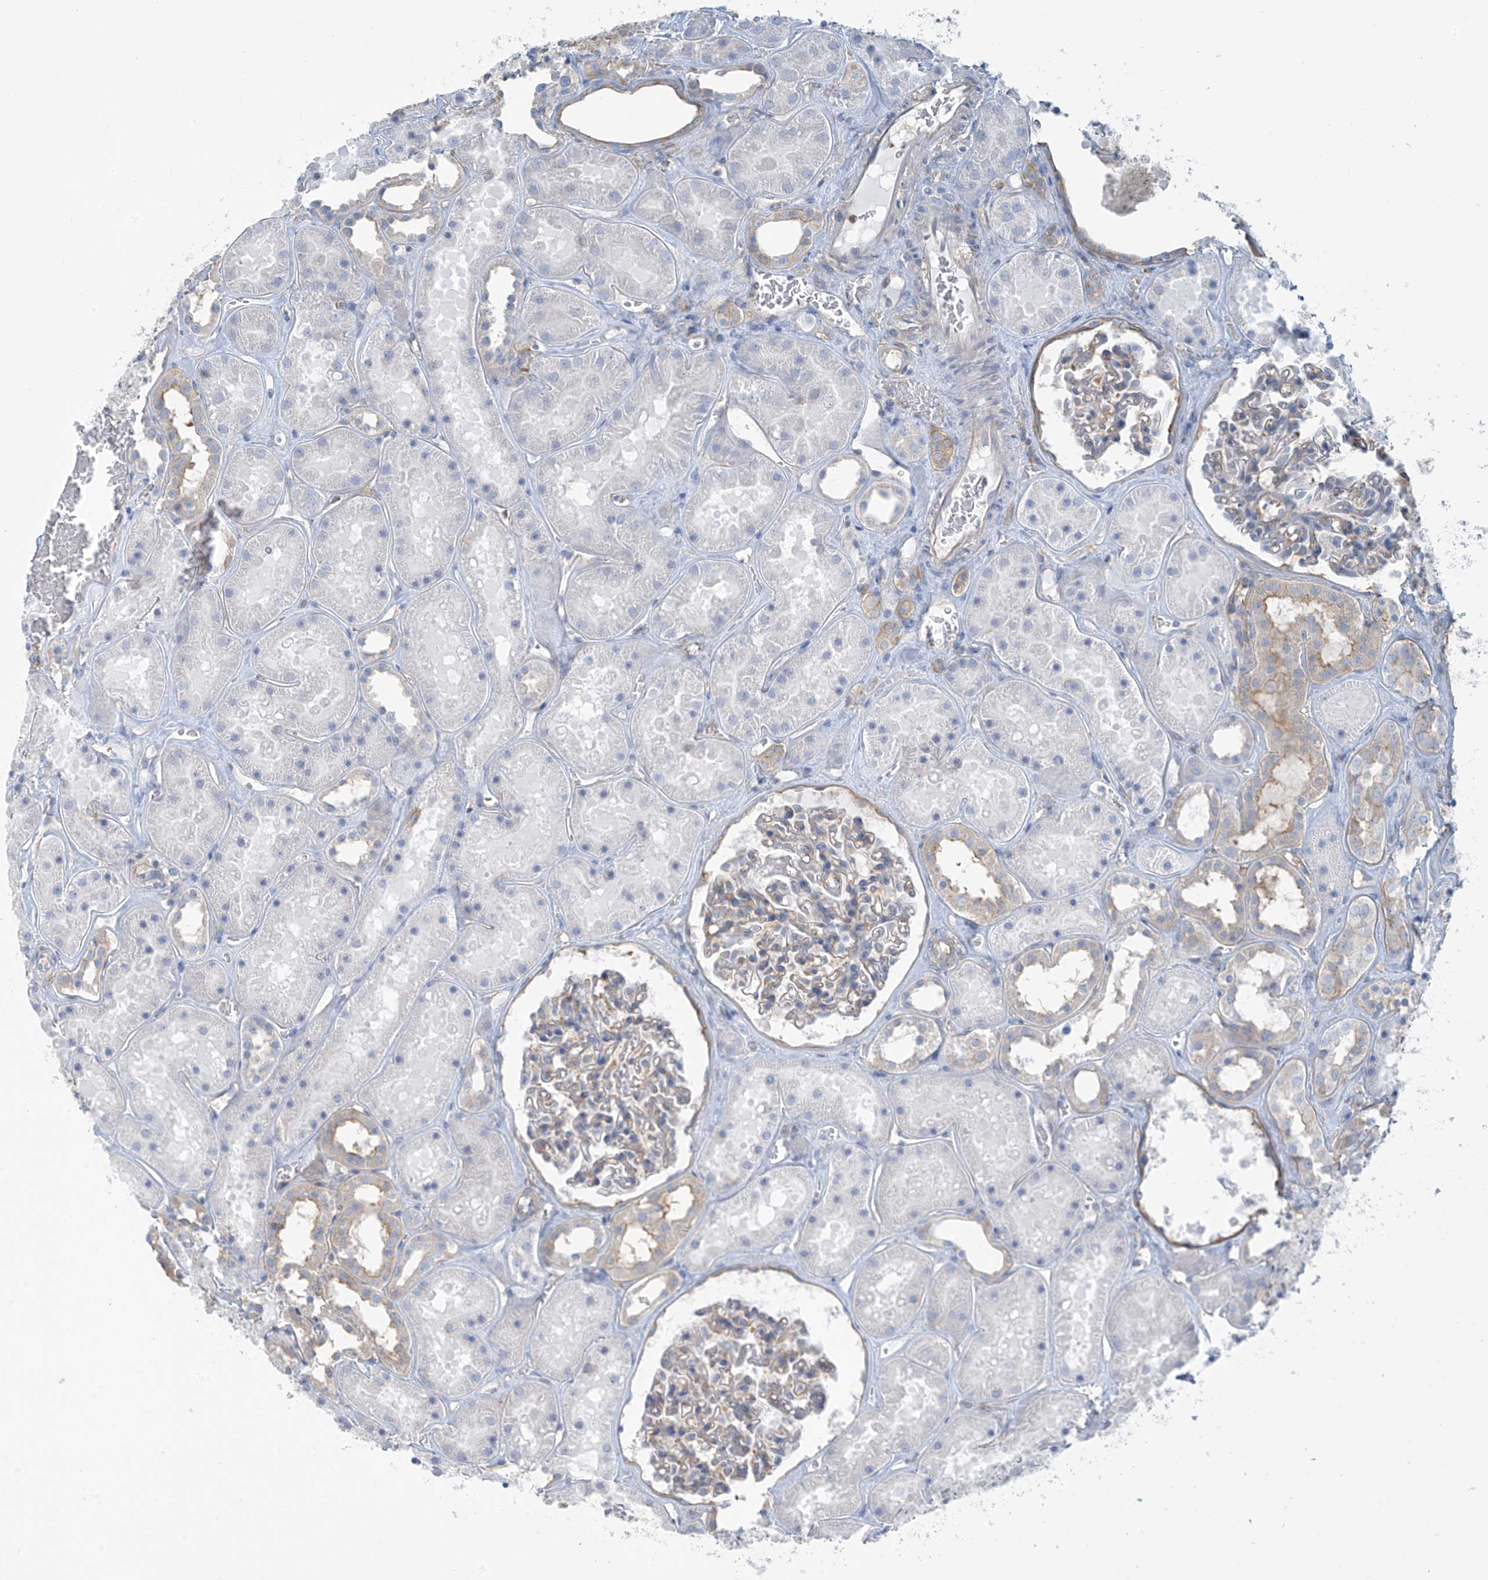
{"staining": {"intensity": "weak", "quantity": "<25%", "location": "cytoplasmic/membranous"}, "tissue": "kidney", "cell_type": "Cells in glomeruli", "image_type": "normal", "snomed": [{"axis": "morphology", "description": "Normal tissue, NOS"}, {"axis": "topography", "description": "Kidney"}], "caption": "Immunohistochemistry of normal kidney exhibits no staining in cells in glomeruli.", "gene": "ZNF846", "patient": {"sex": "female", "age": 41}}